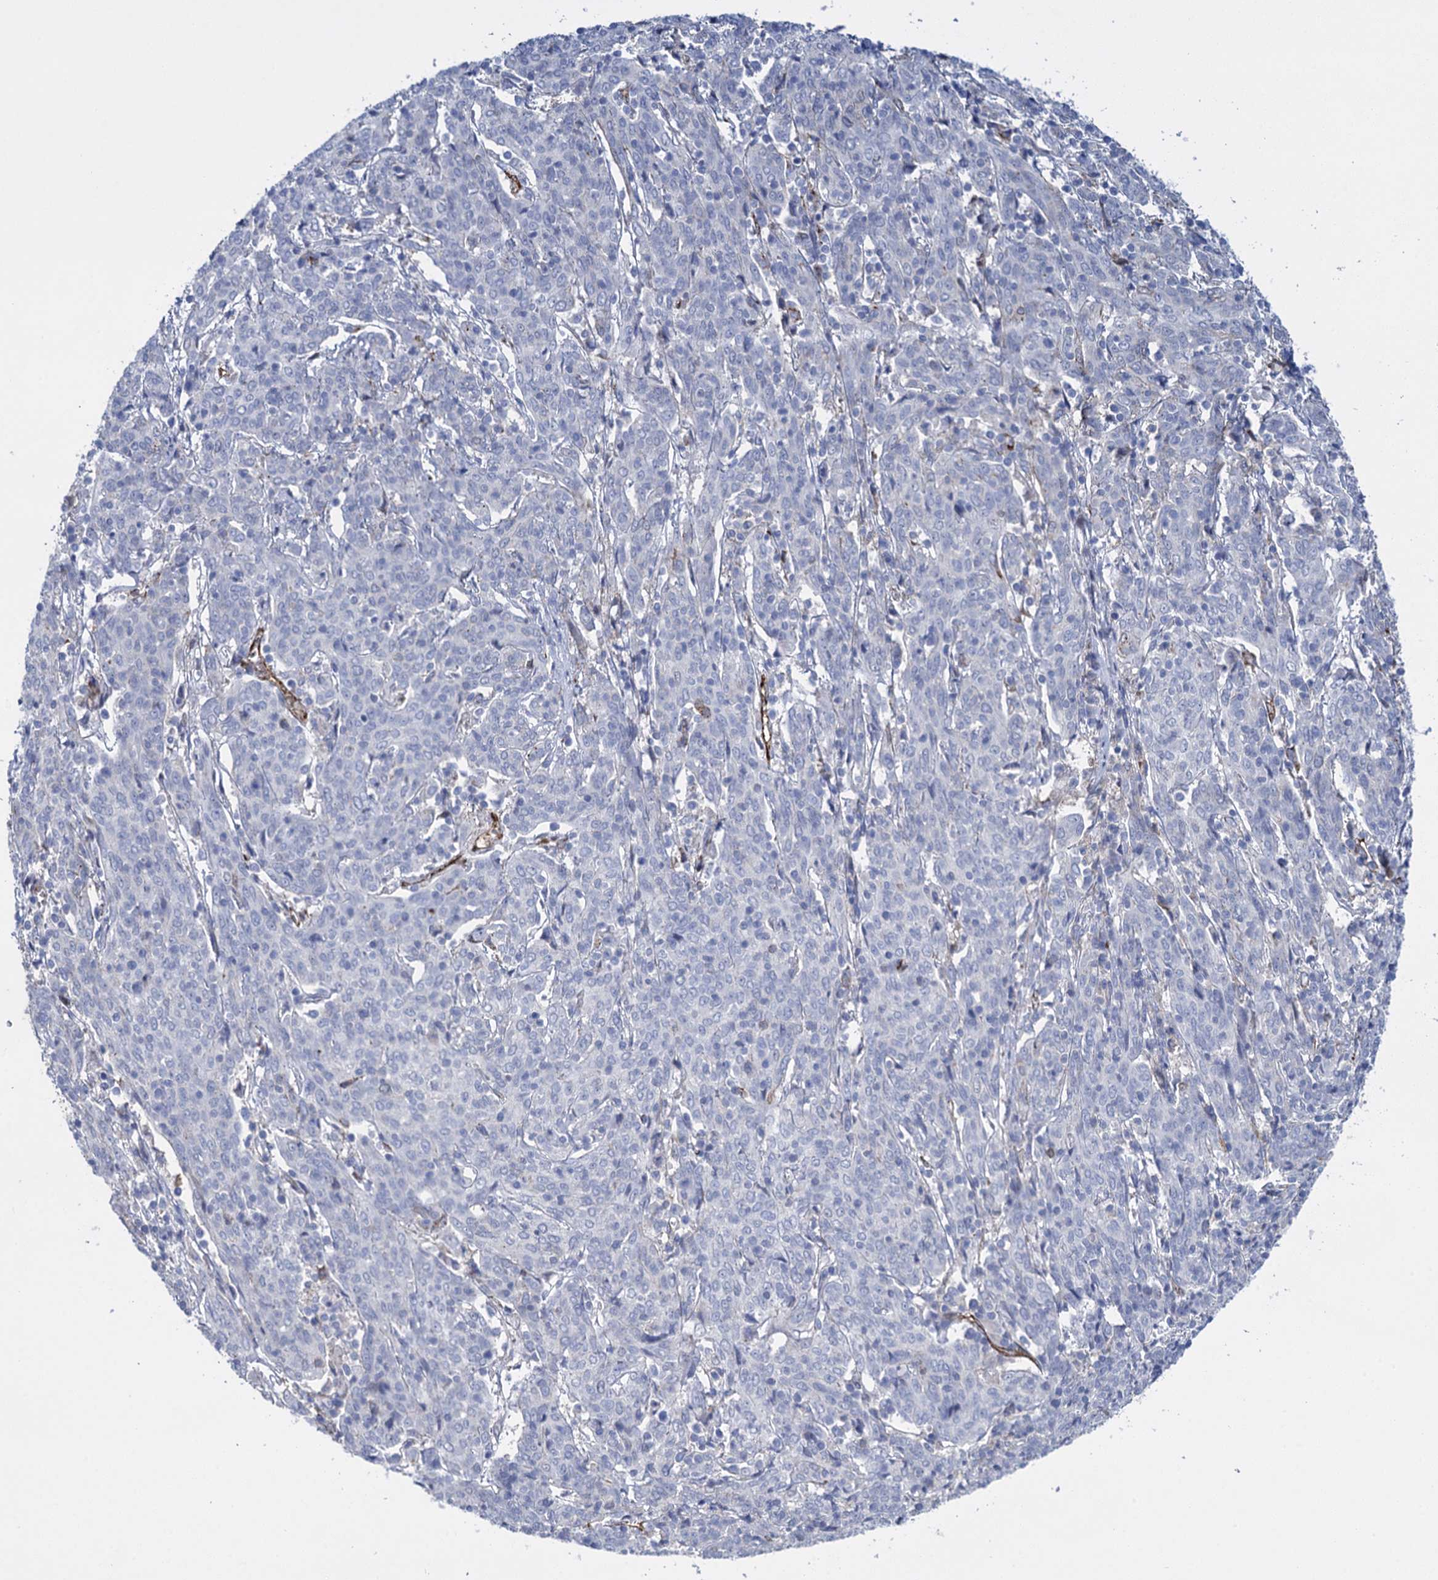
{"staining": {"intensity": "negative", "quantity": "none", "location": "none"}, "tissue": "cervical cancer", "cell_type": "Tumor cells", "image_type": "cancer", "snomed": [{"axis": "morphology", "description": "Squamous cell carcinoma, NOS"}, {"axis": "topography", "description": "Cervix"}], "caption": "Immunohistochemical staining of cervical cancer shows no significant staining in tumor cells.", "gene": "SNCG", "patient": {"sex": "female", "age": 67}}